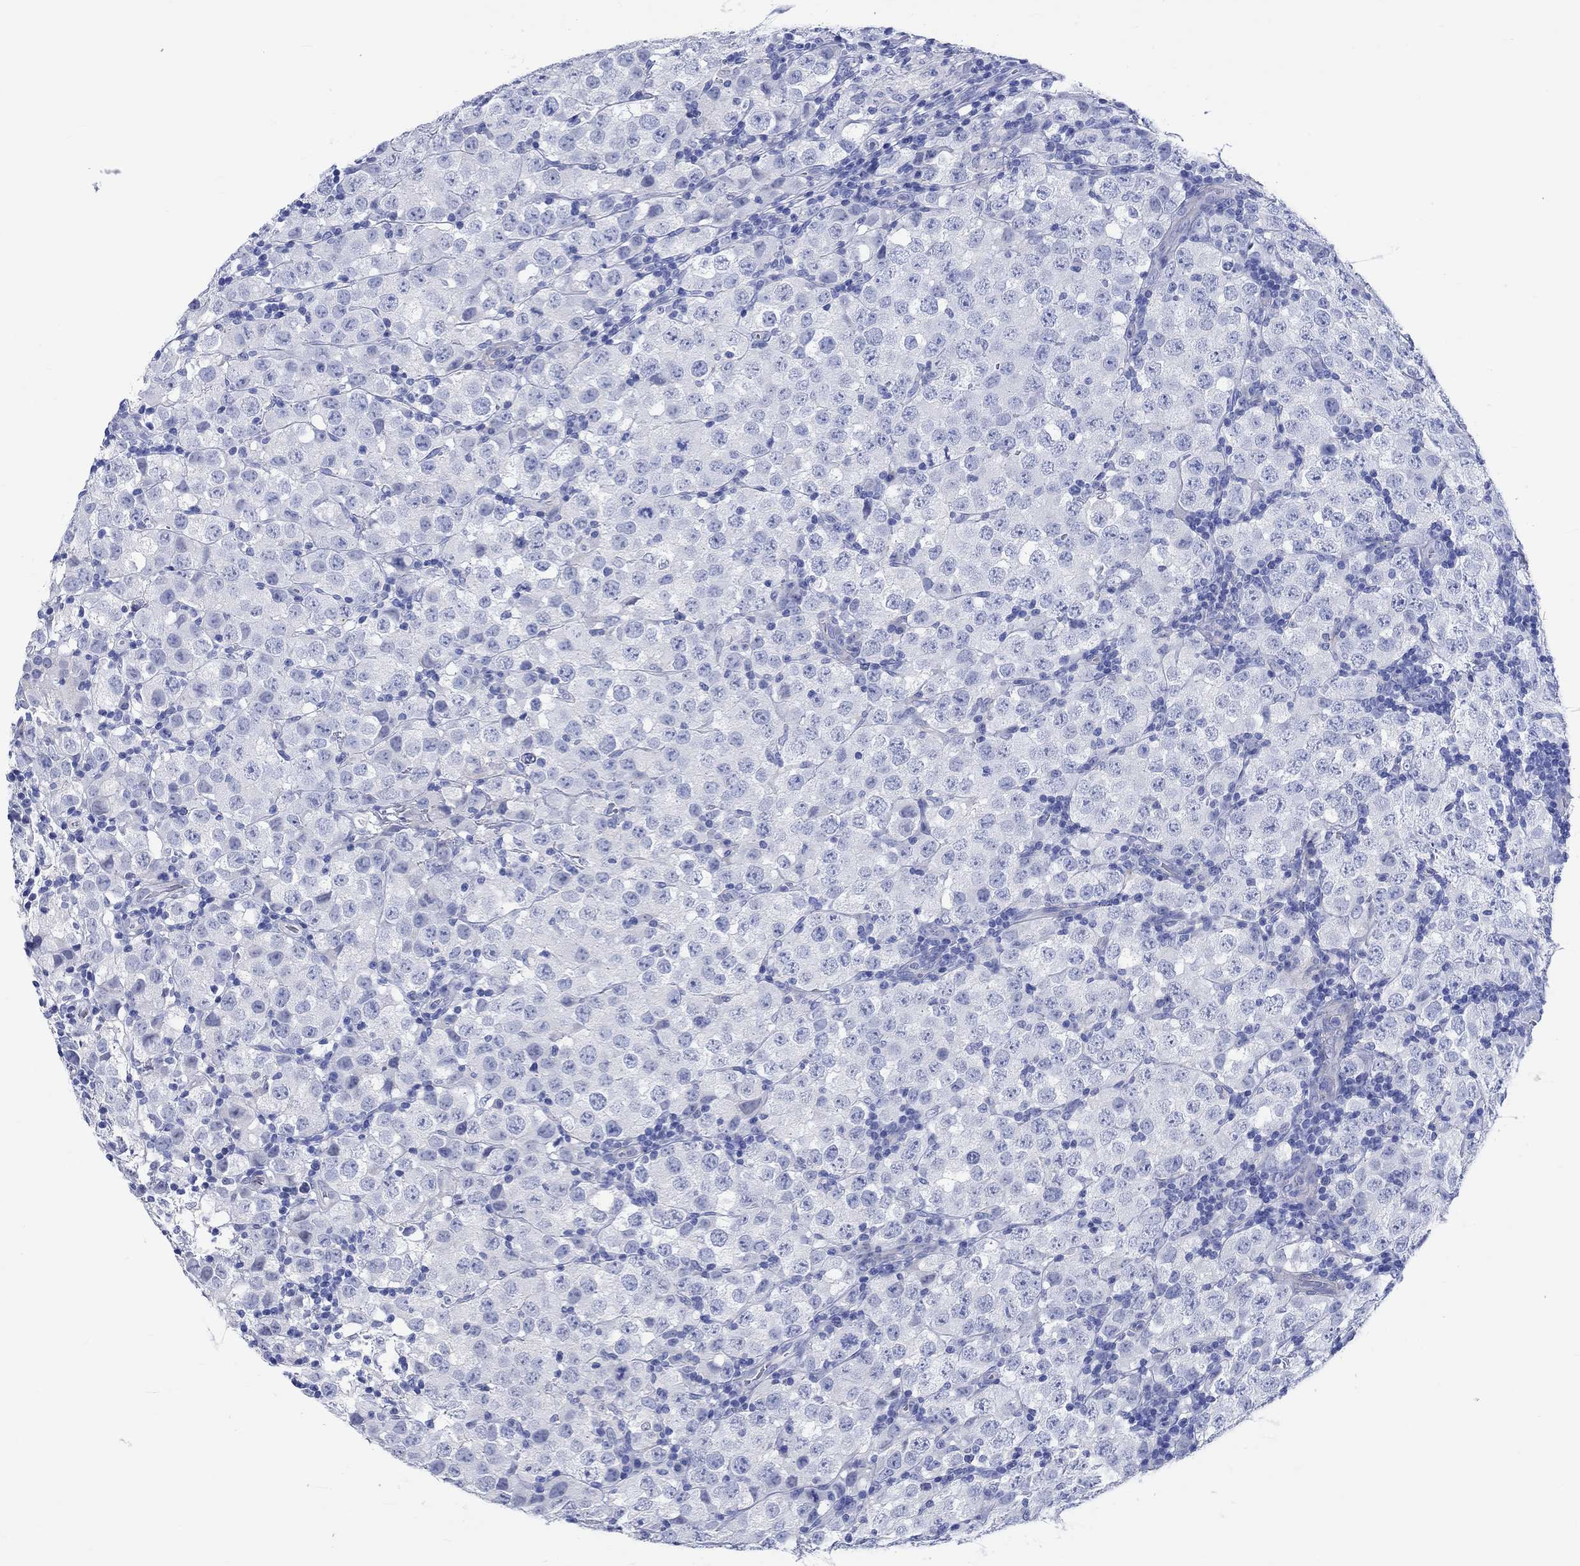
{"staining": {"intensity": "negative", "quantity": "none", "location": "none"}, "tissue": "testis cancer", "cell_type": "Tumor cells", "image_type": "cancer", "snomed": [{"axis": "morphology", "description": "Seminoma, NOS"}, {"axis": "topography", "description": "Testis"}], "caption": "The immunohistochemistry (IHC) micrograph has no significant staining in tumor cells of seminoma (testis) tissue.", "gene": "SHISA4", "patient": {"sex": "male", "age": 34}}